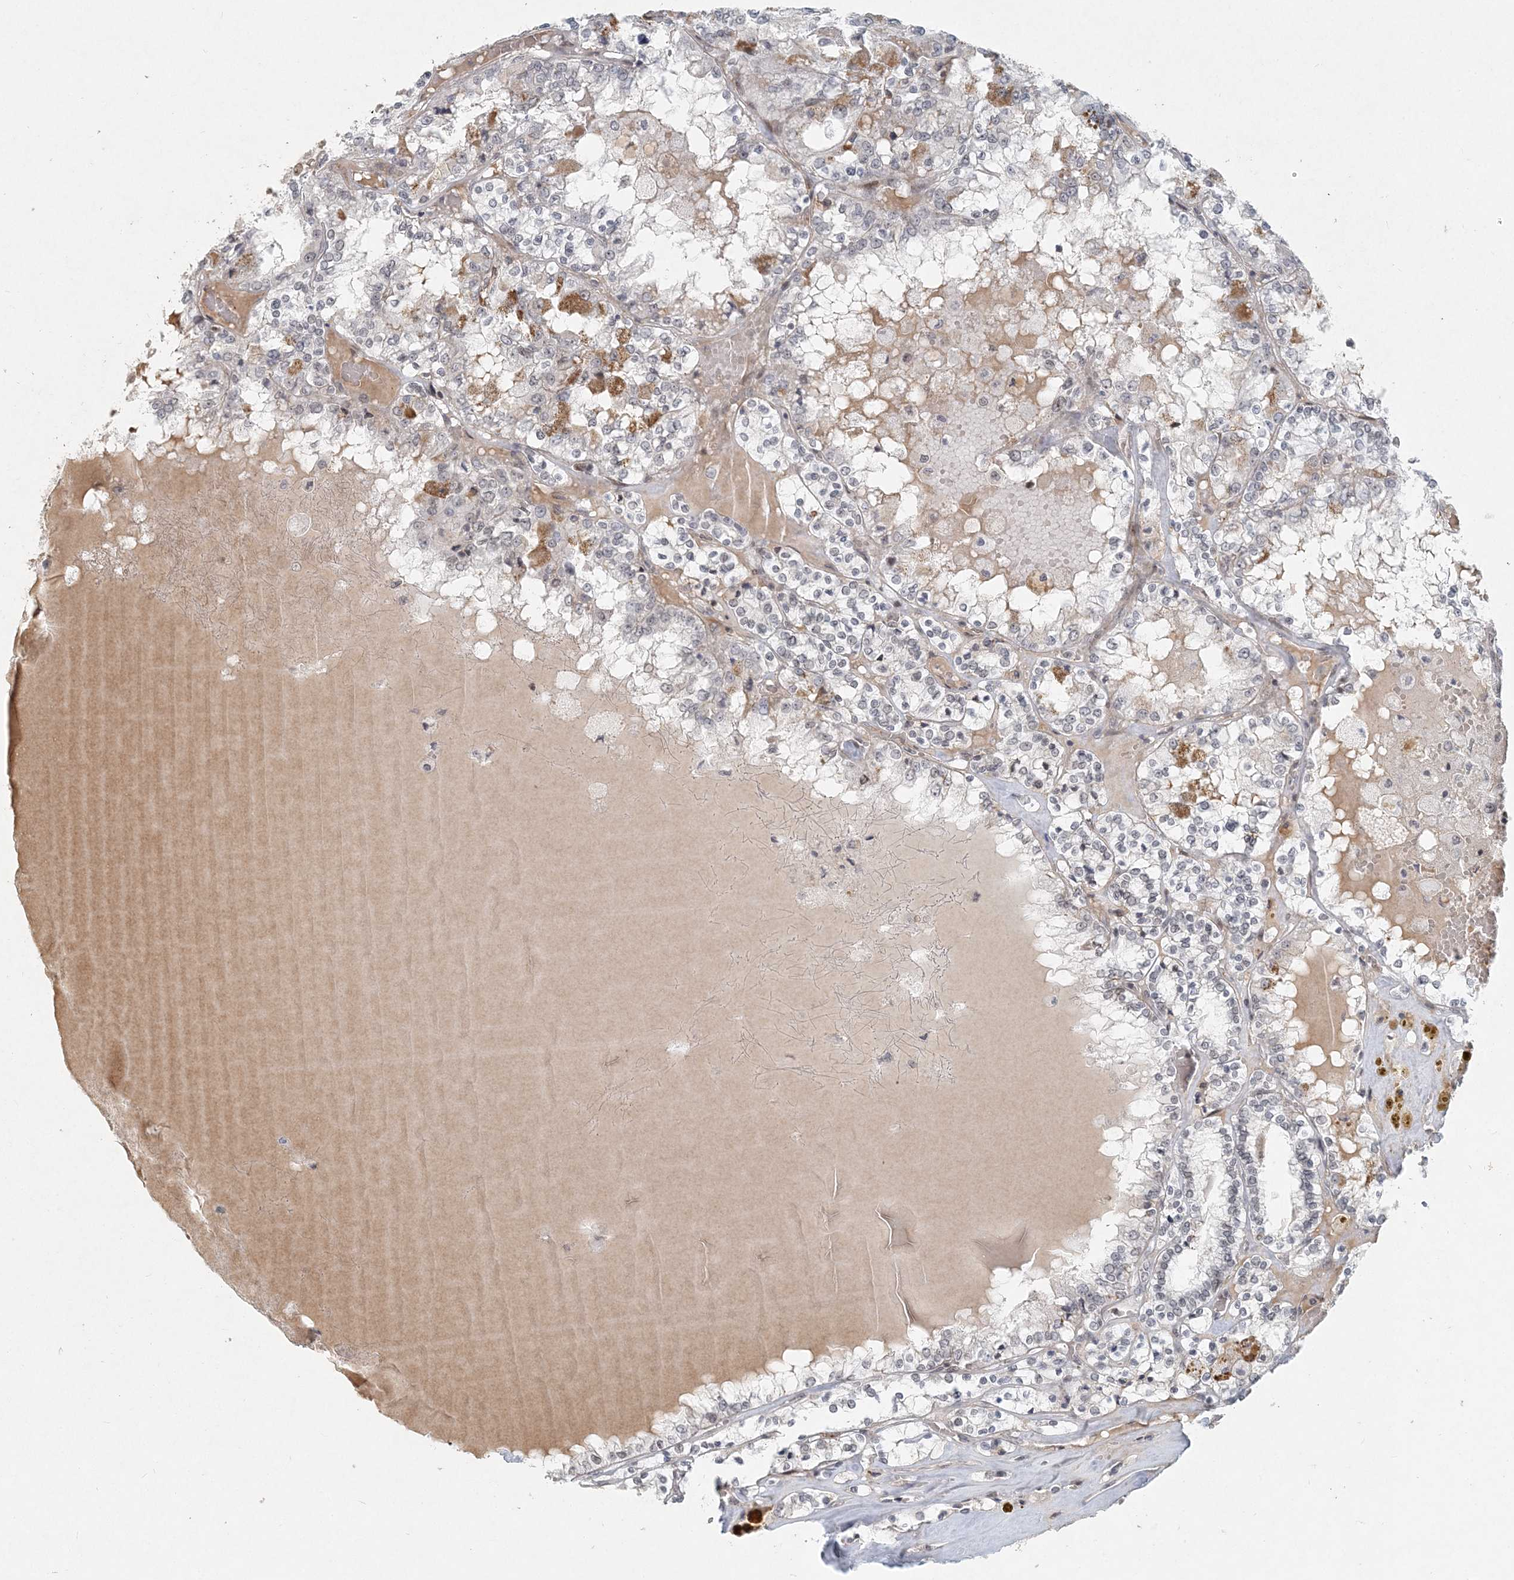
{"staining": {"intensity": "negative", "quantity": "none", "location": "none"}, "tissue": "renal cancer", "cell_type": "Tumor cells", "image_type": "cancer", "snomed": [{"axis": "morphology", "description": "Adenocarcinoma, NOS"}, {"axis": "topography", "description": "Kidney"}], "caption": "Immunohistochemical staining of human adenocarcinoma (renal) shows no significant staining in tumor cells.", "gene": "BAZ1B", "patient": {"sex": "female", "age": 56}}